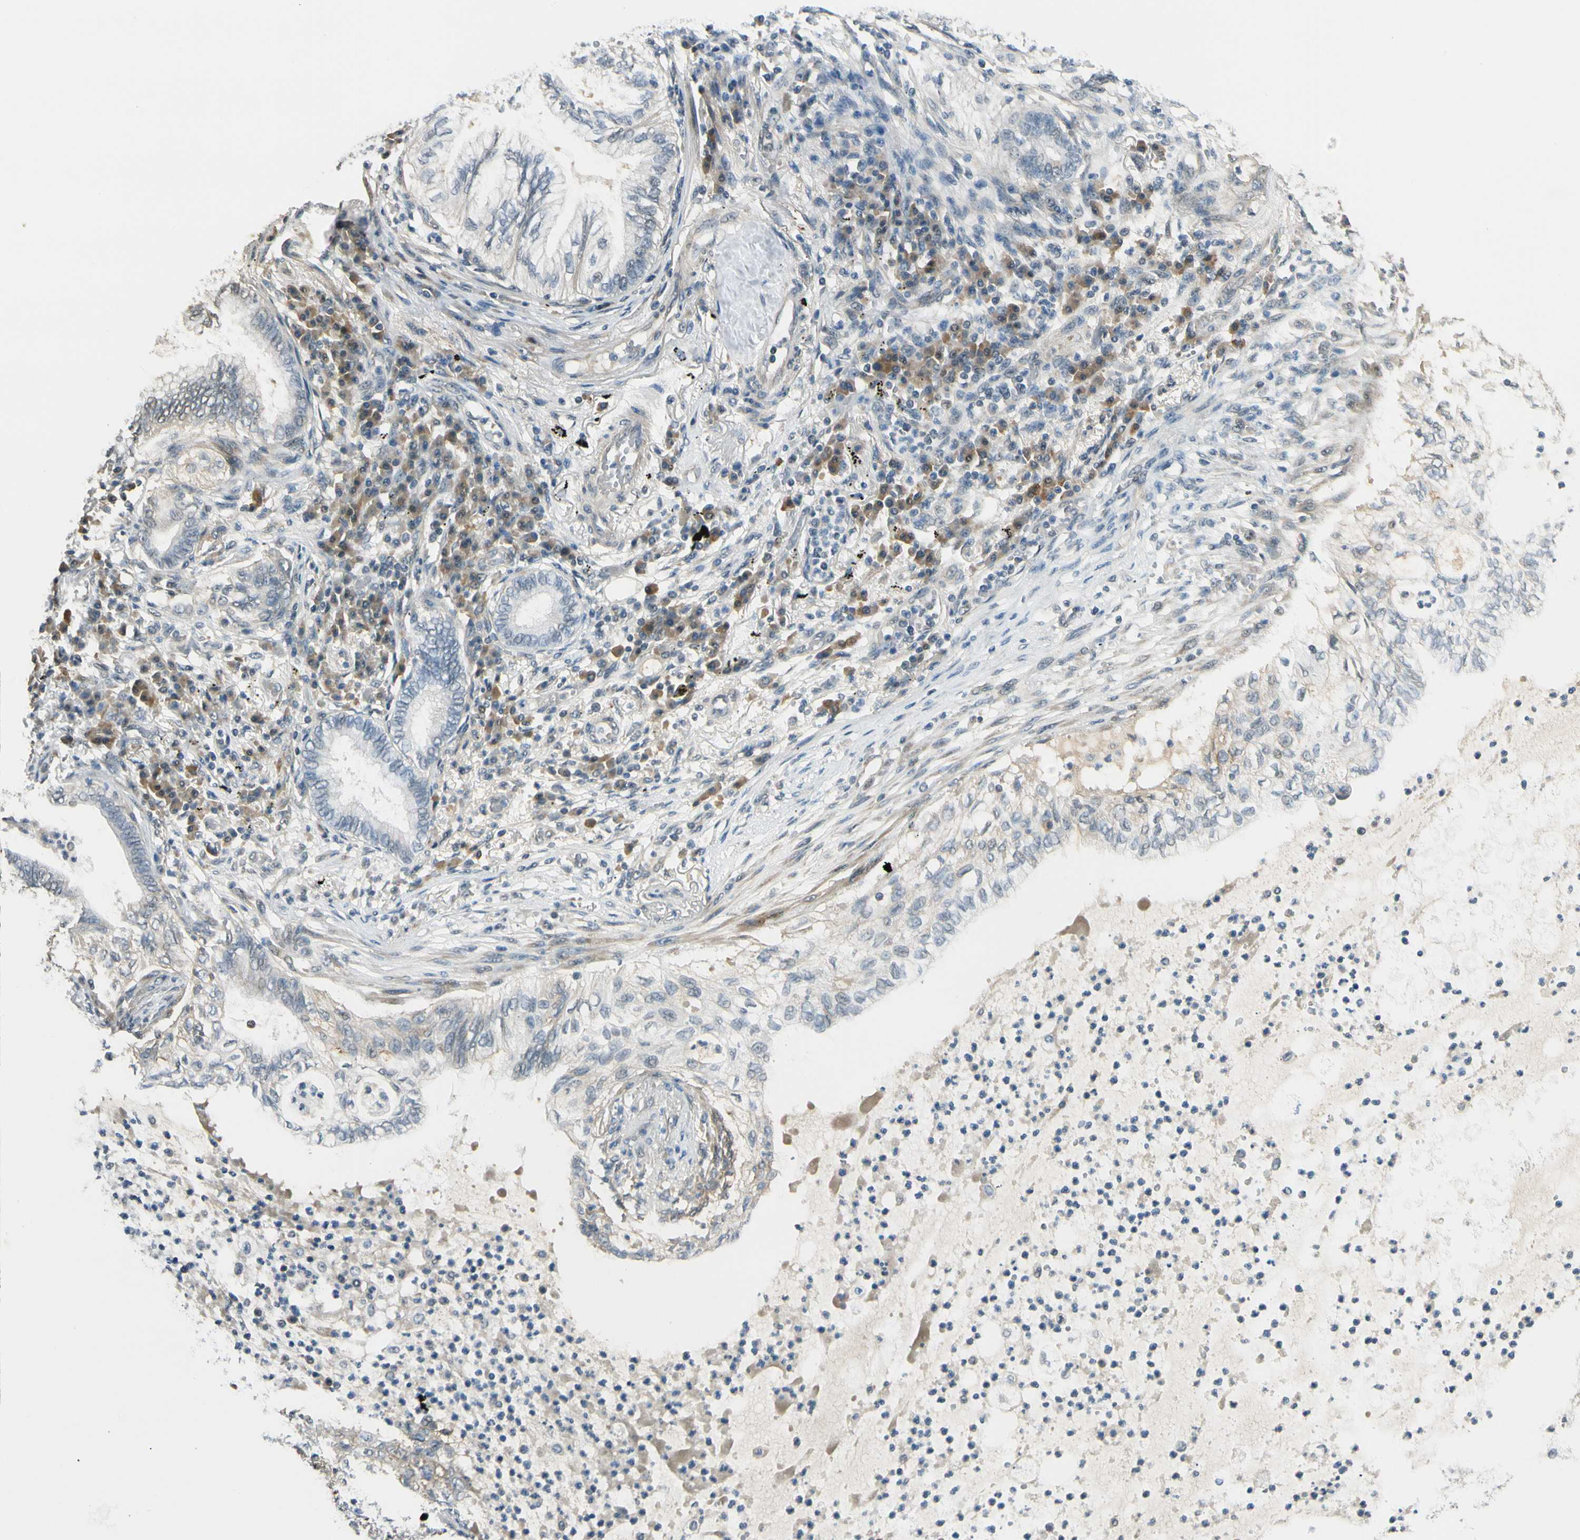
{"staining": {"intensity": "moderate", "quantity": "25%-75%", "location": "cytoplasmic/membranous"}, "tissue": "lung cancer", "cell_type": "Tumor cells", "image_type": "cancer", "snomed": [{"axis": "morphology", "description": "Normal tissue, NOS"}, {"axis": "morphology", "description": "Adenocarcinoma, NOS"}, {"axis": "topography", "description": "Bronchus"}, {"axis": "topography", "description": "Lung"}], "caption": "Moderate cytoplasmic/membranous staining is appreciated in approximately 25%-75% of tumor cells in lung cancer (adenocarcinoma).", "gene": "MCPH1", "patient": {"sex": "female", "age": 70}}